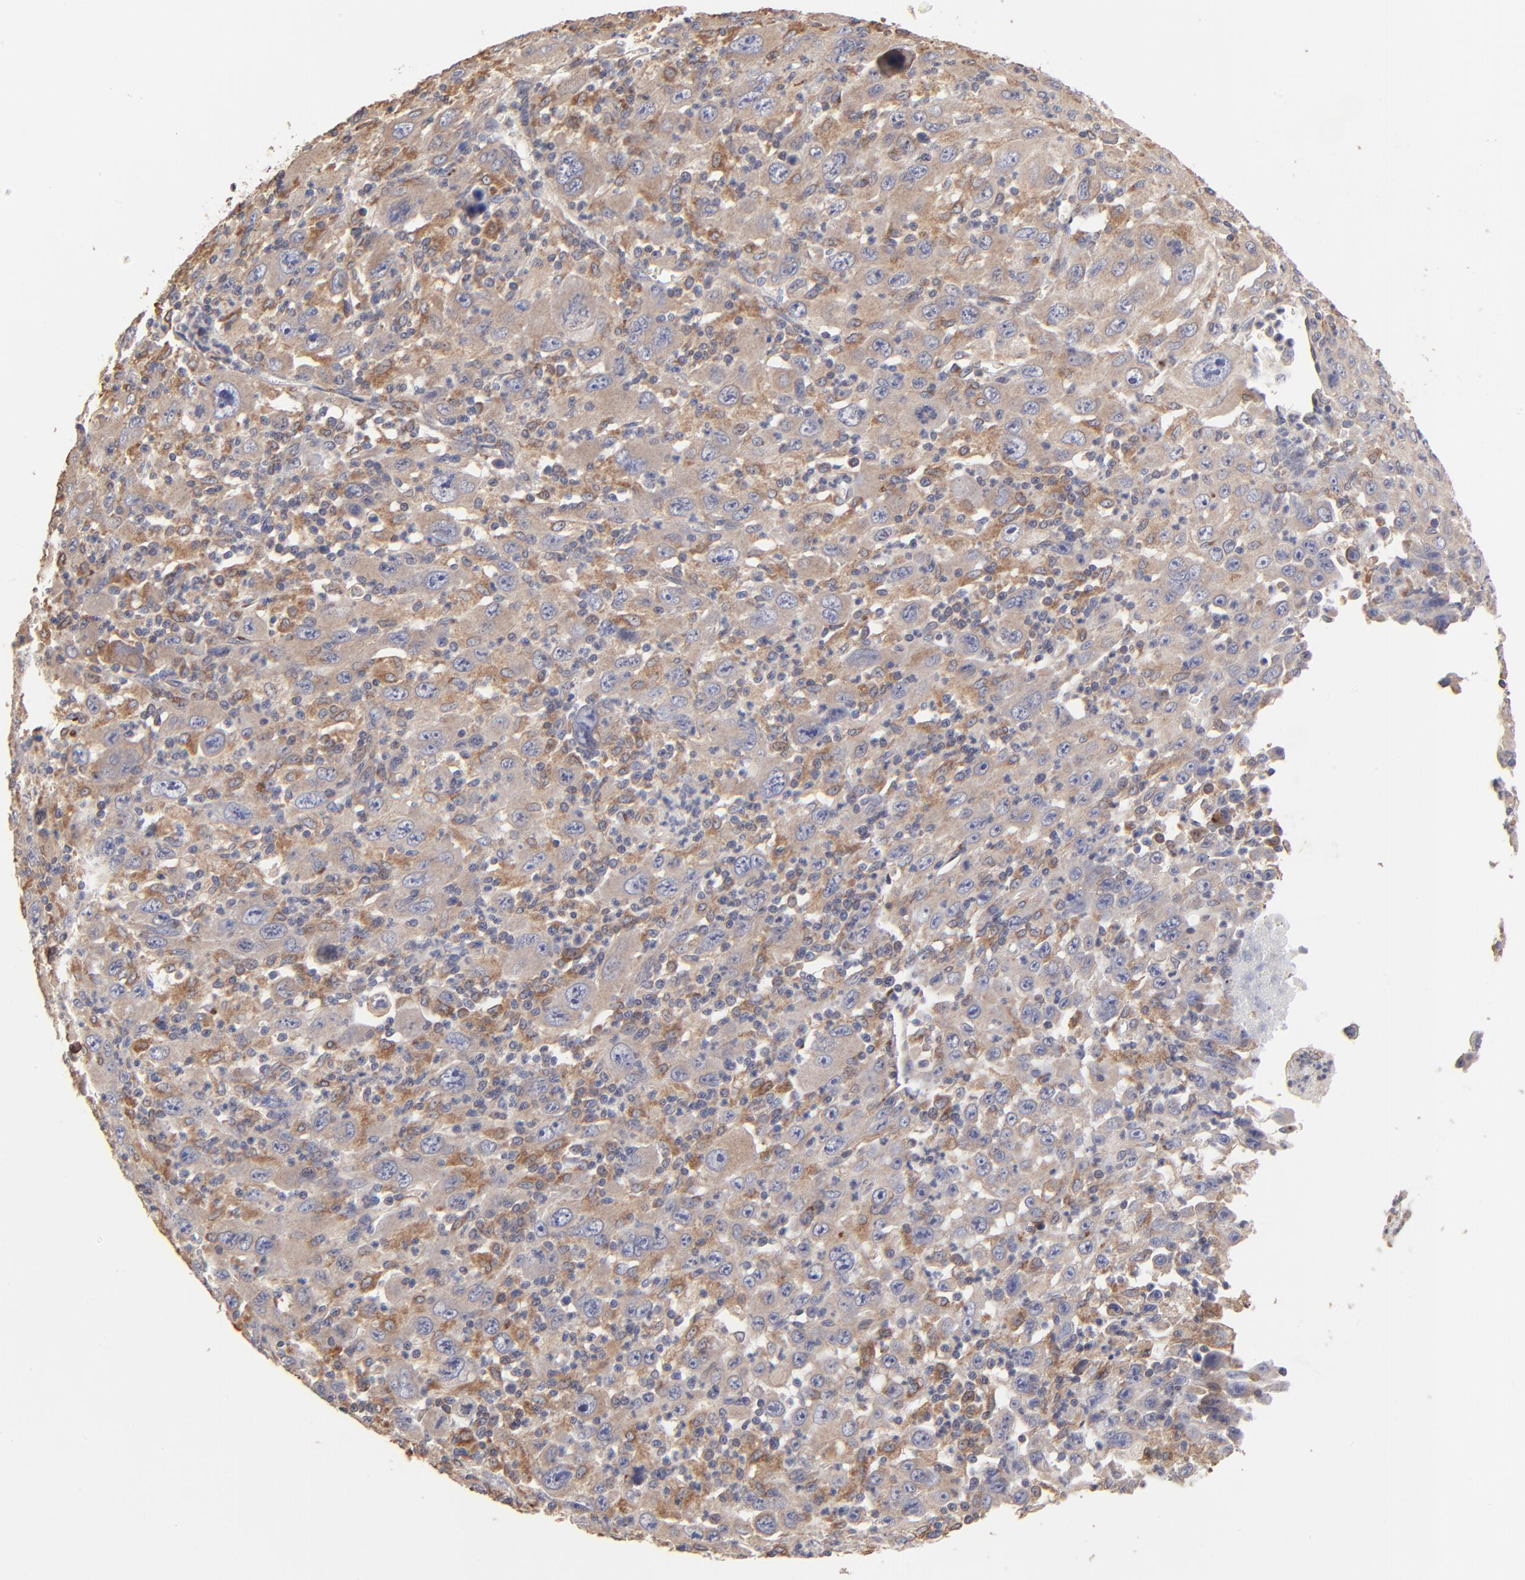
{"staining": {"intensity": "moderate", "quantity": "25%-75%", "location": "cytoplasmic/membranous"}, "tissue": "melanoma", "cell_type": "Tumor cells", "image_type": "cancer", "snomed": [{"axis": "morphology", "description": "Malignant melanoma, Metastatic site"}, {"axis": "topography", "description": "Skin"}], "caption": "Moderate cytoplasmic/membranous staining for a protein is appreciated in approximately 25%-75% of tumor cells of malignant melanoma (metastatic site) using IHC.", "gene": "ELP2", "patient": {"sex": "female", "age": 56}}